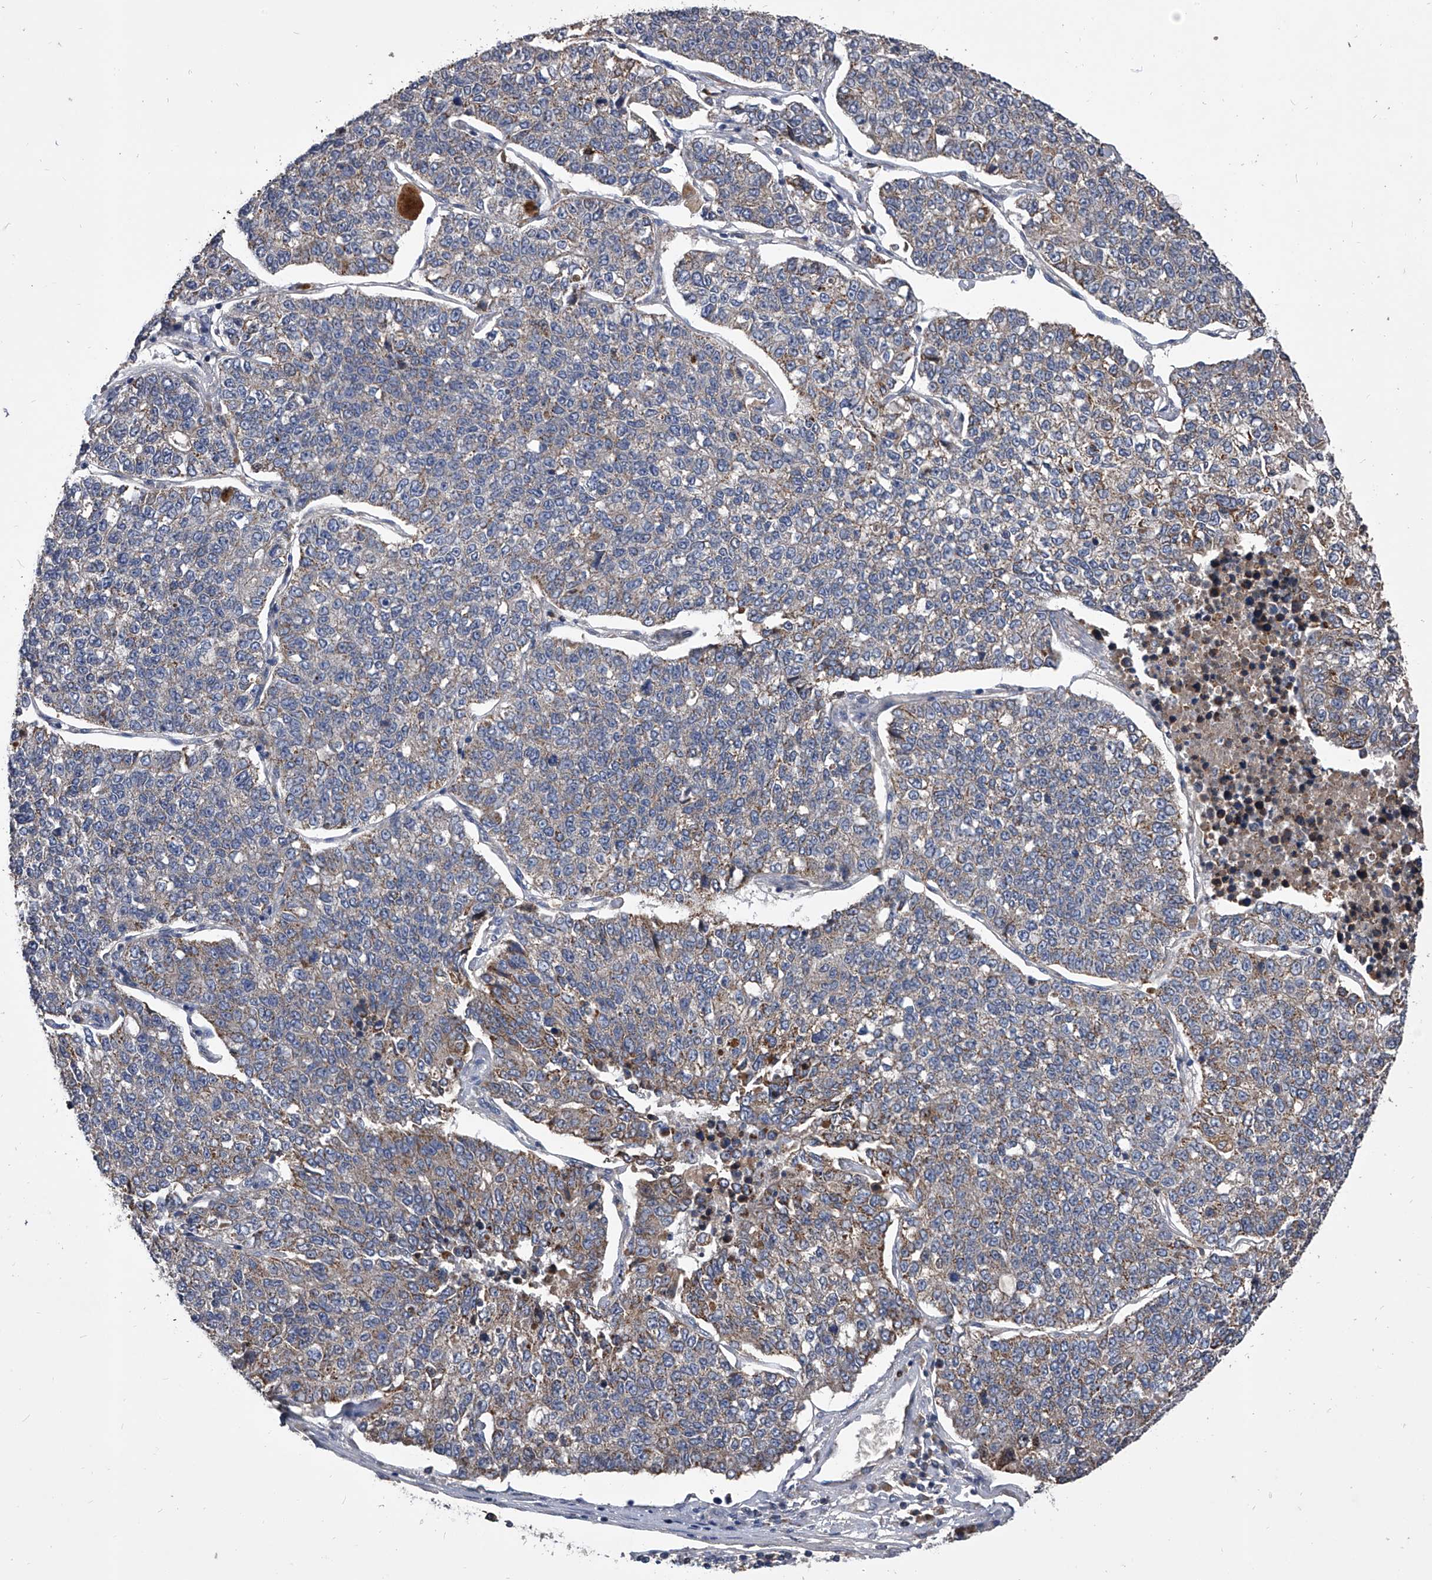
{"staining": {"intensity": "weak", "quantity": "25%-75%", "location": "cytoplasmic/membranous"}, "tissue": "lung cancer", "cell_type": "Tumor cells", "image_type": "cancer", "snomed": [{"axis": "morphology", "description": "Adenocarcinoma, NOS"}, {"axis": "topography", "description": "Lung"}], "caption": "Lung adenocarcinoma stained with DAB IHC shows low levels of weak cytoplasmic/membranous staining in approximately 25%-75% of tumor cells.", "gene": "NRP1", "patient": {"sex": "male", "age": 49}}